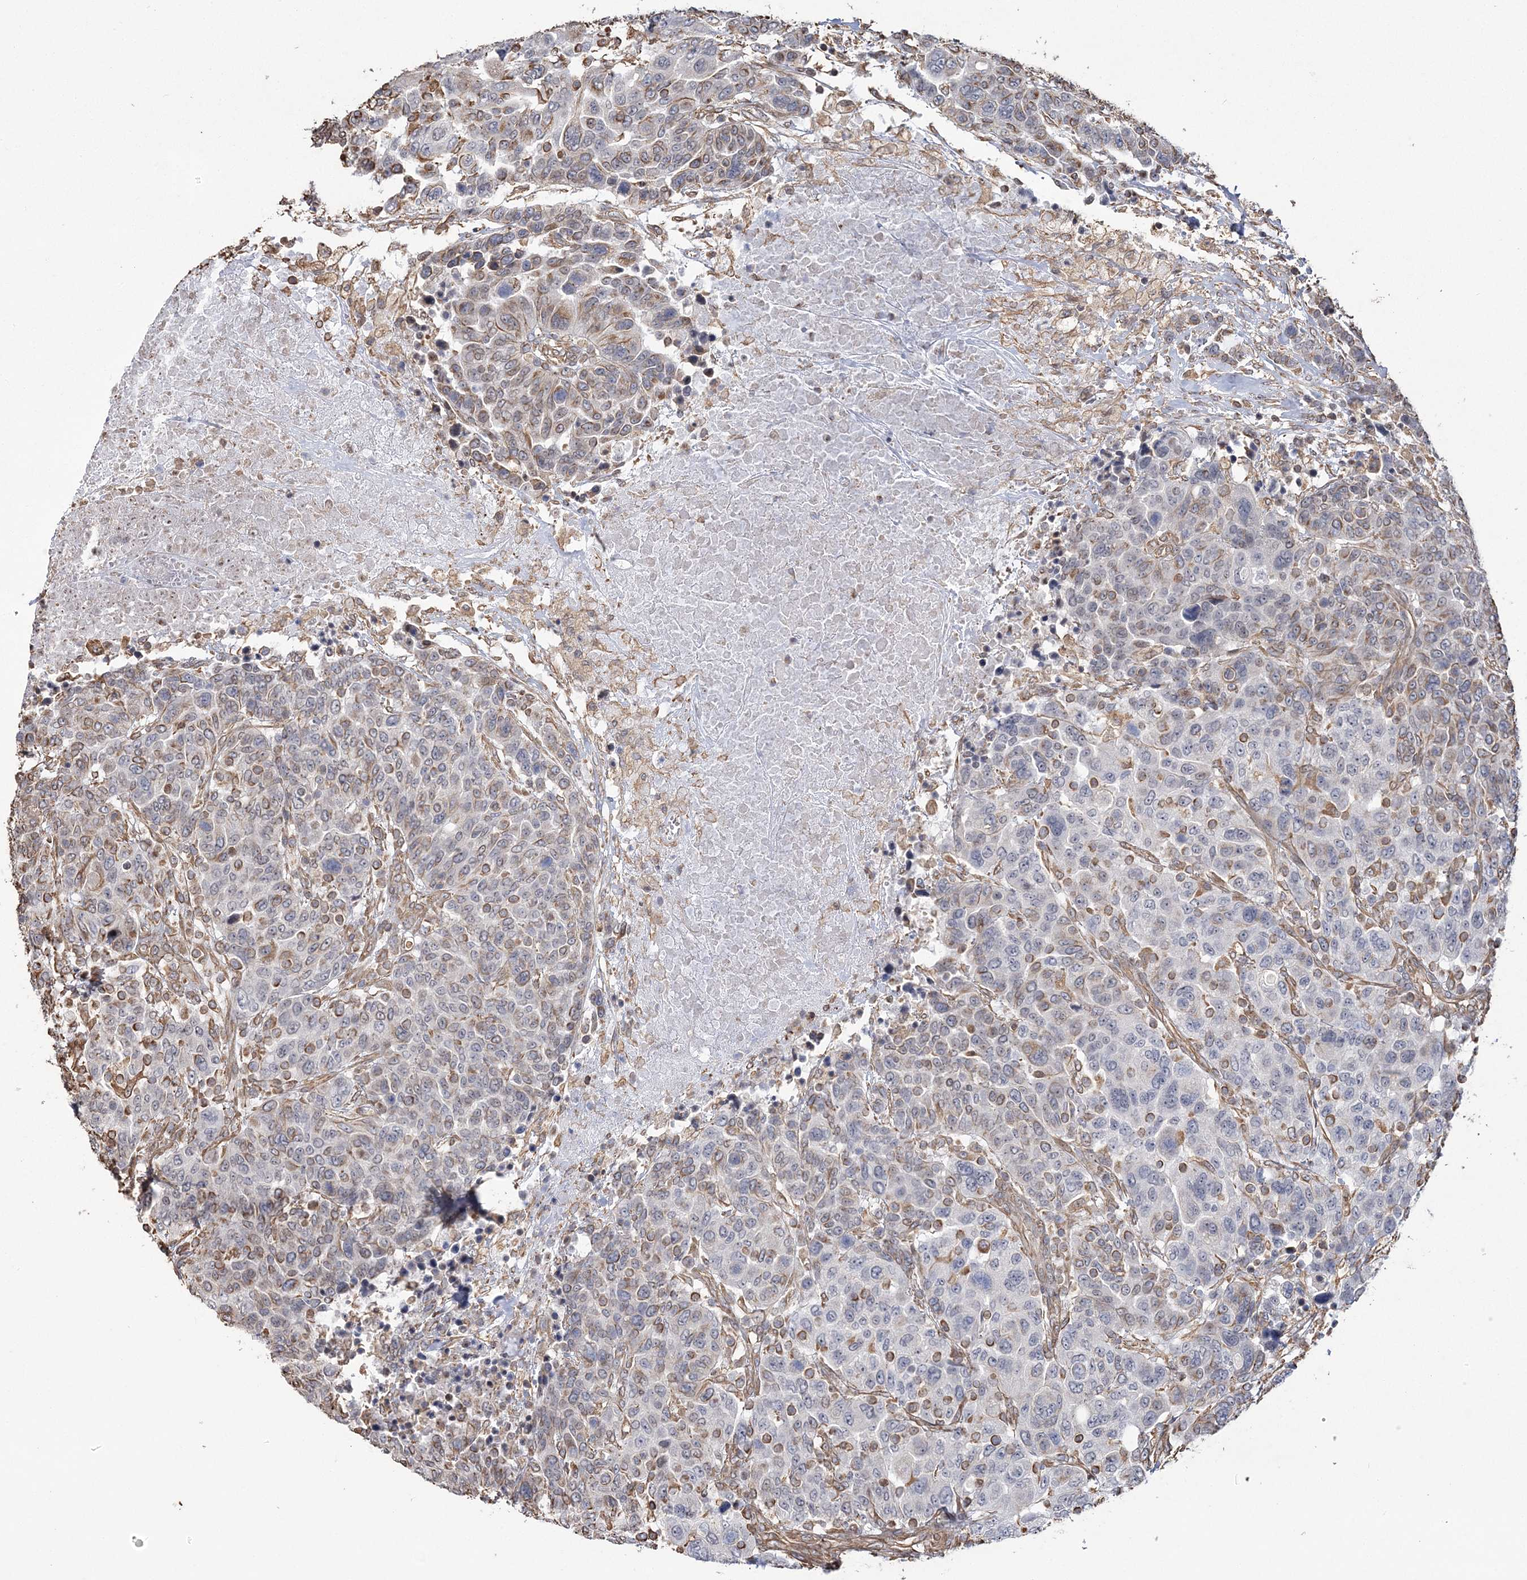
{"staining": {"intensity": "weak", "quantity": "<25%", "location": "cytoplasmic/membranous"}, "tissue": "breast cancer", "cell_type": "Tumor cells", "image_type": "cancer", "snomed": [{"axis": "morphology", "description": "Duct carcinoma"}, {"axis": "topography", "description": "Breast"}], "caption": "IHC photomicrograph of neoplastic tissue: human intraductal carcinoma (breast) stained with DAB demonstrates no significant protein staining in tumor cells. (DAB immunohistochemistry, high magnification).", "gene": "ATP11B", "patient": {"sex": "female", "age": 37}}